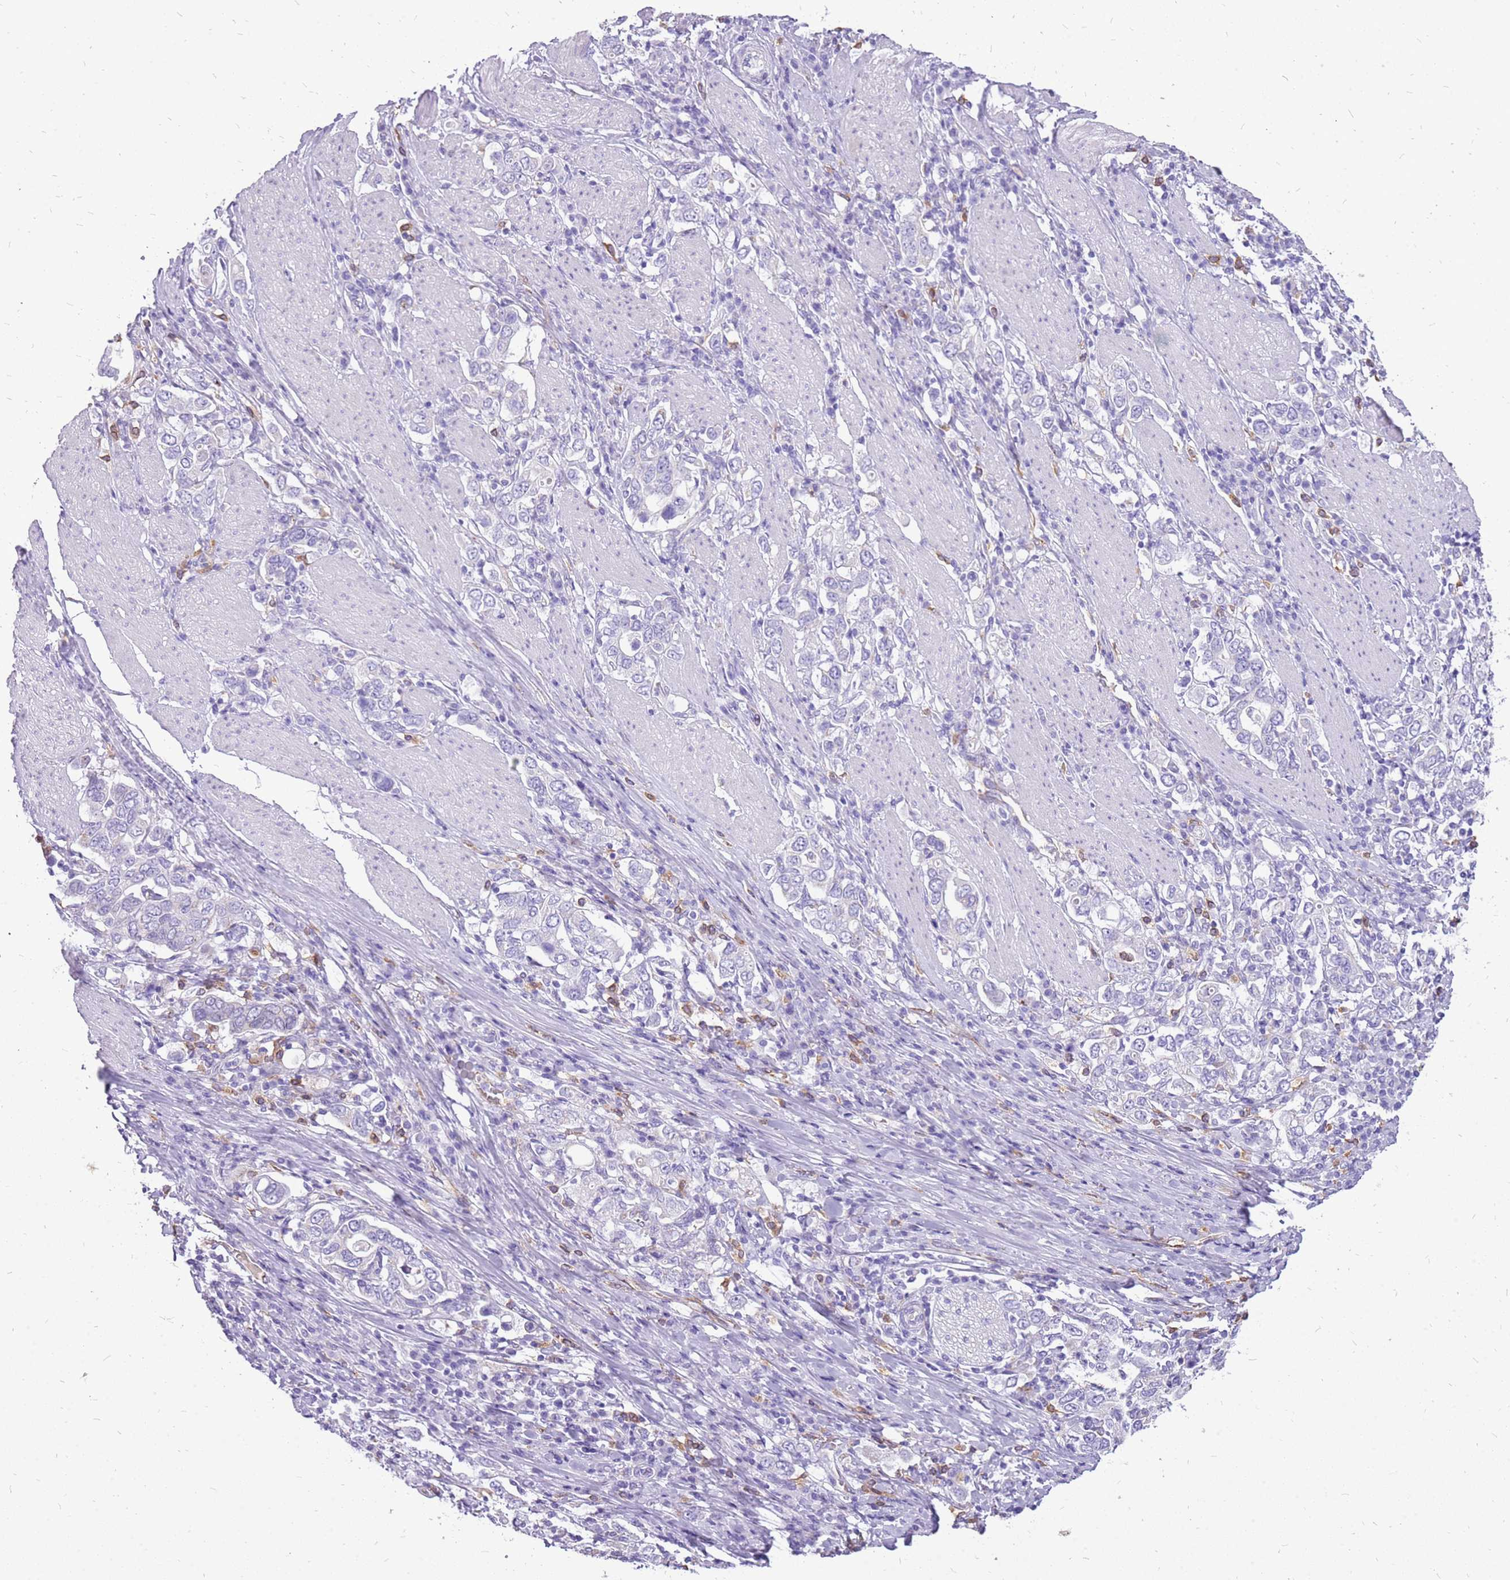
{"staining": {"intensity": "negative", "quantity": "none", "location": "none"}, "tissue": "stomach cancer", "cell_type": "Tumor cells", "image_type": "cancer", "snomed": [{"axis": "morphology", "description": "Adenocarcinoma, NOS"}, {"axis": "topography", "description": "Stomach, upper"}], "caption": "This is an immunohistochemistry (IHC) histopathology image of stomach adenocarcinoma. There is no expression in tumor cells.", "gene": "PCNX1", "patient": {"sex": "male", "age": 62}}